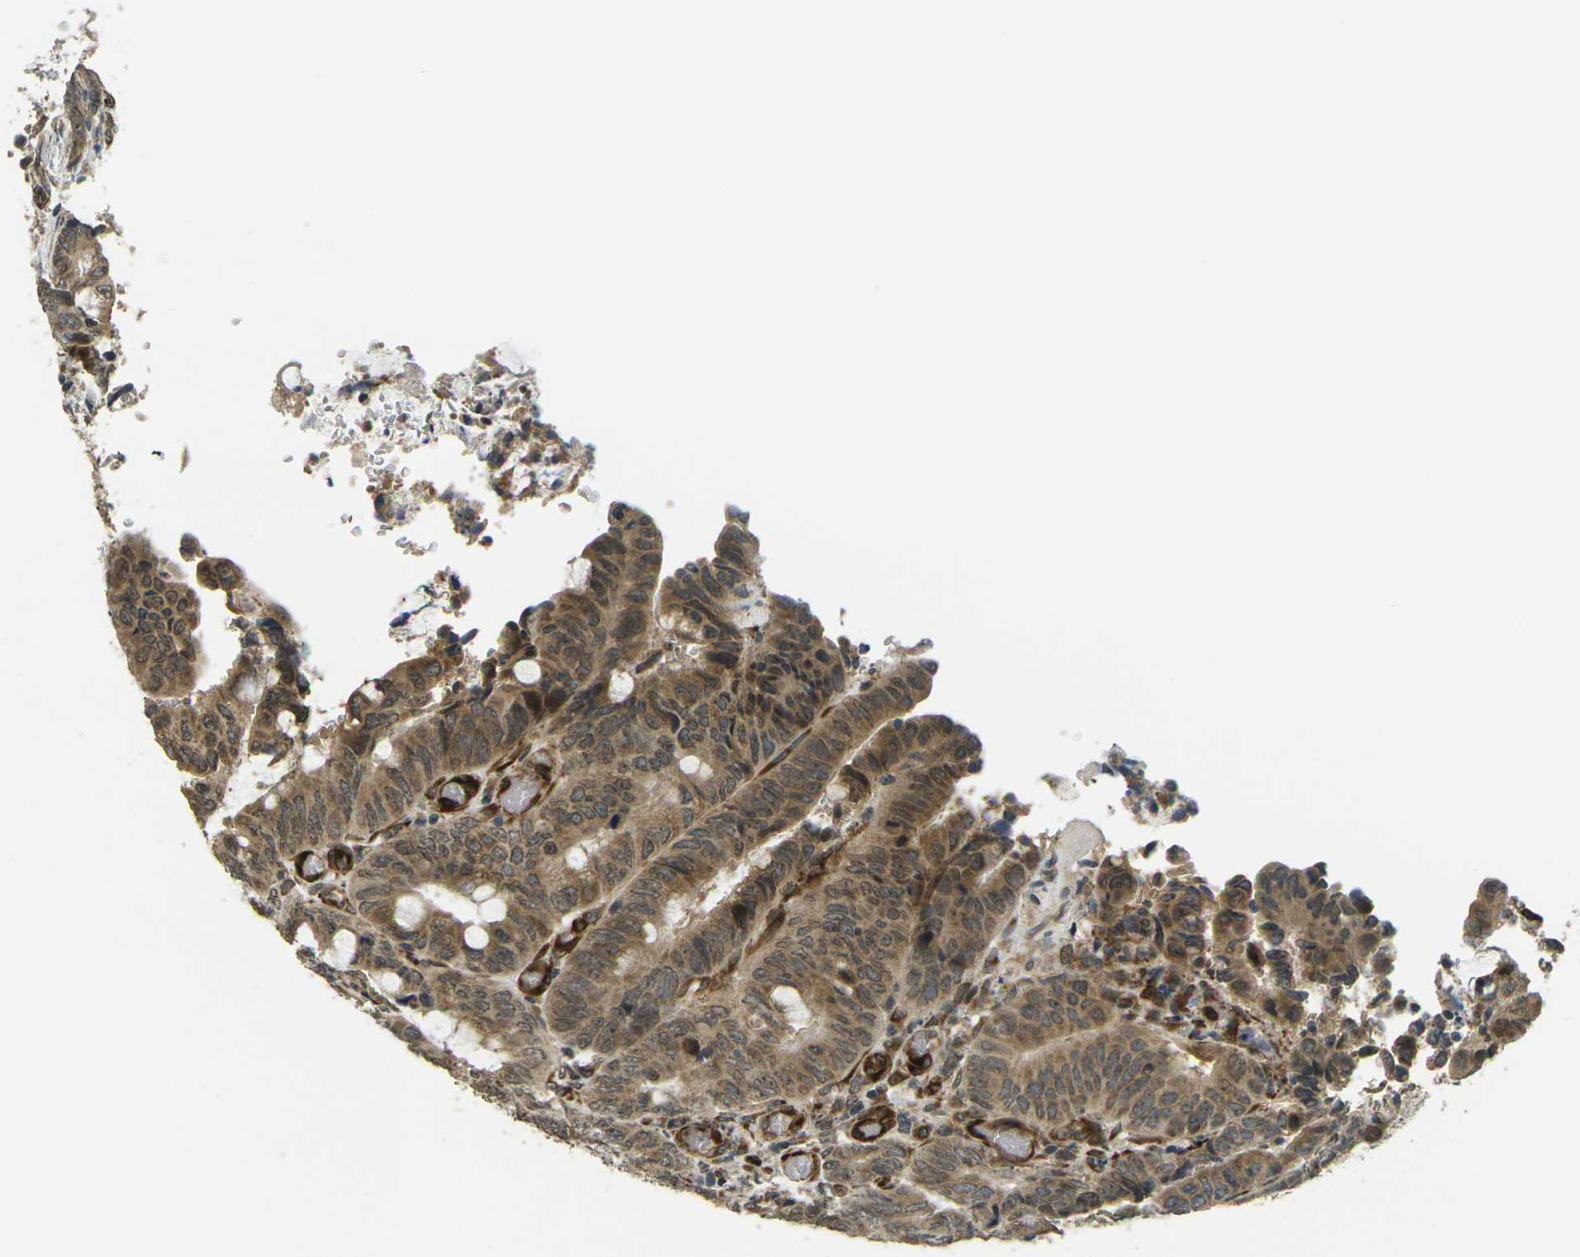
{"staining": {"intensity": "moderate", "quantity": ">75%", "location": "cytoplasmic/membranous"}, "tissue": "colorectal cancer", "cell_type": "Tumor cells", "image_type": "cancer", "snomed": [{"axis": "morphology", "description": "Normal tissue, NOS"}, {"axis": "morphology", "description": "Adenocarcinoma, NOS"}, {"axis": "topography", "description": "Rectum"}, {"axis": "topography", "description": "Peripheral nerve tissue"}], "caption": "Colorectal cancer stained for a protein (brown) shows moderate cytoplasmic/membranous positive positivity in approximately >75% of tumor cells.", "gene": "FUT11", "patient": {"sex": "male", "age": 92}}